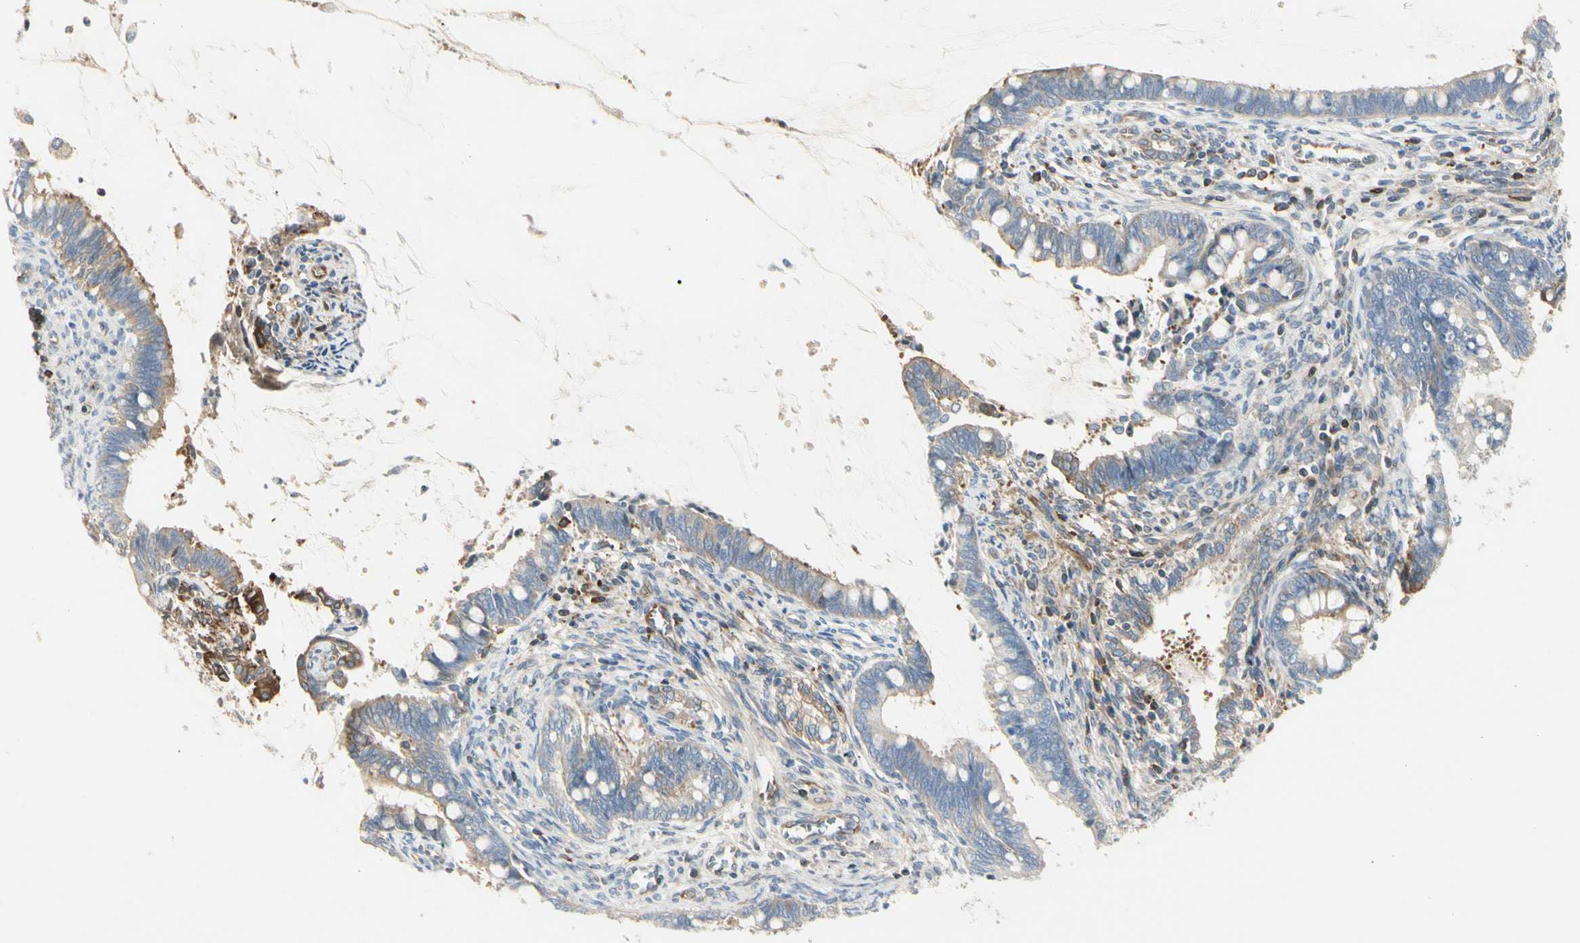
{"staining": {"intensity": "moderate", "quantity": "25%-75%", "location": "cytoplasmic/membranous"}, "tissue": "cervical cancer", "cell_type": "Tumor cells", "image_type": "cancer", "snomed": [{"axis": "morphology", "description": "Adenocarcinoma, NOS"}, {"axis": "topography", "description": "Cervix"}], "caption": "Immunohistochemistry (IHC) of human adenocarcinoma (cervical) demonstrates medium levels of moderate cytoplasmic/membranous expression in approximately 25%-75% of tumor cells. (DAB (3,3'-diaminobenzidine) IHC with brightfield microscopy, high magnification).", "gene": "NFKB2", "patient": {"sex": "female", "age": 44}}